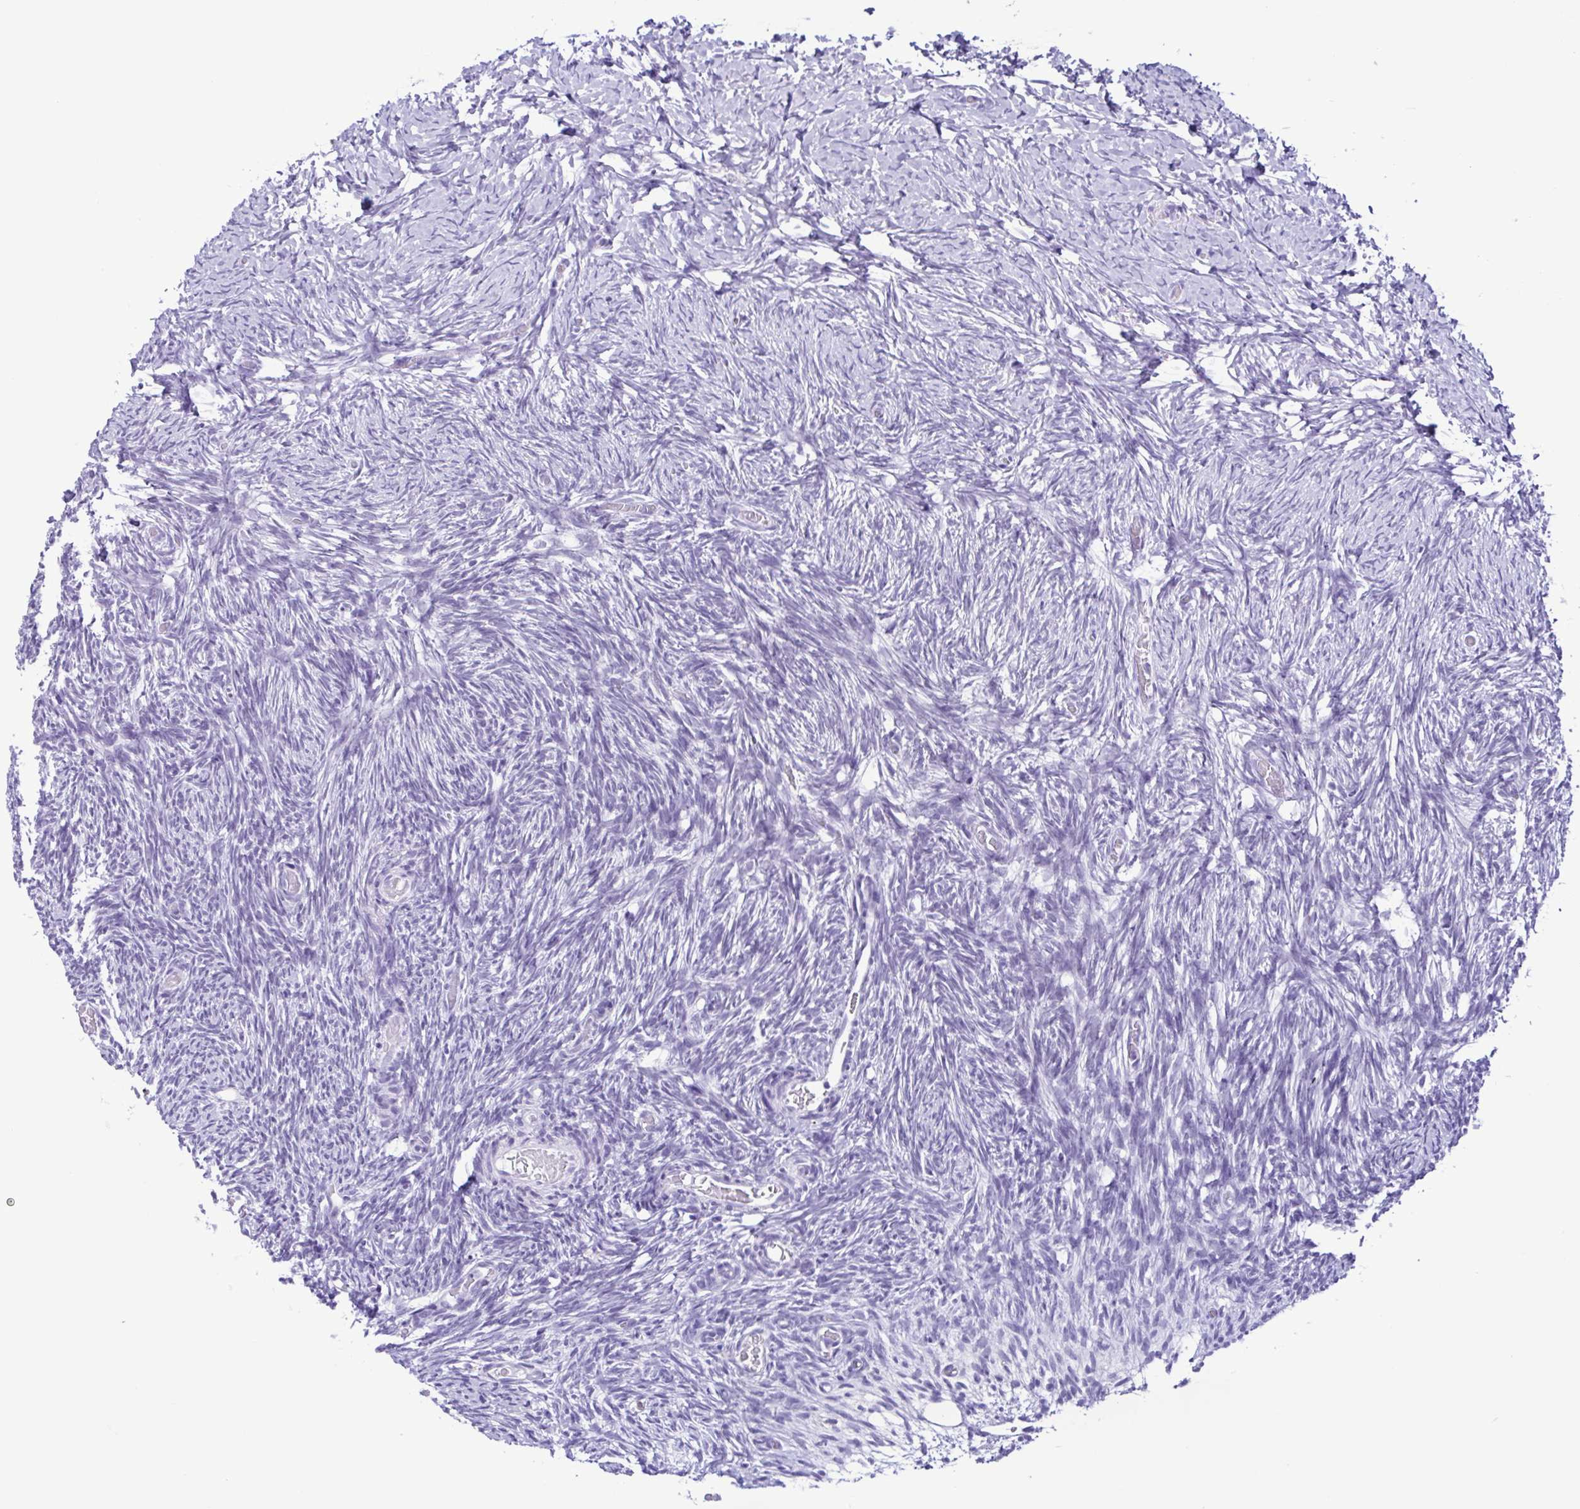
{"staining": {"intensity": "negative", "quantity": "none", "location": "none"}, "tissue": "ovary", "cell_type": "Follicle cells", "image_type": "normal", "snomed": [{"axis": "morphology", "description": "Normal tissue, NOS"}, {"axis": "topography", "description": "Ovary"}], "caption": "Follicle cells are negative for protein expression in normal human ovary.", "gene": "SPATA16", "patient": {"sex": "female", "age": 39}}